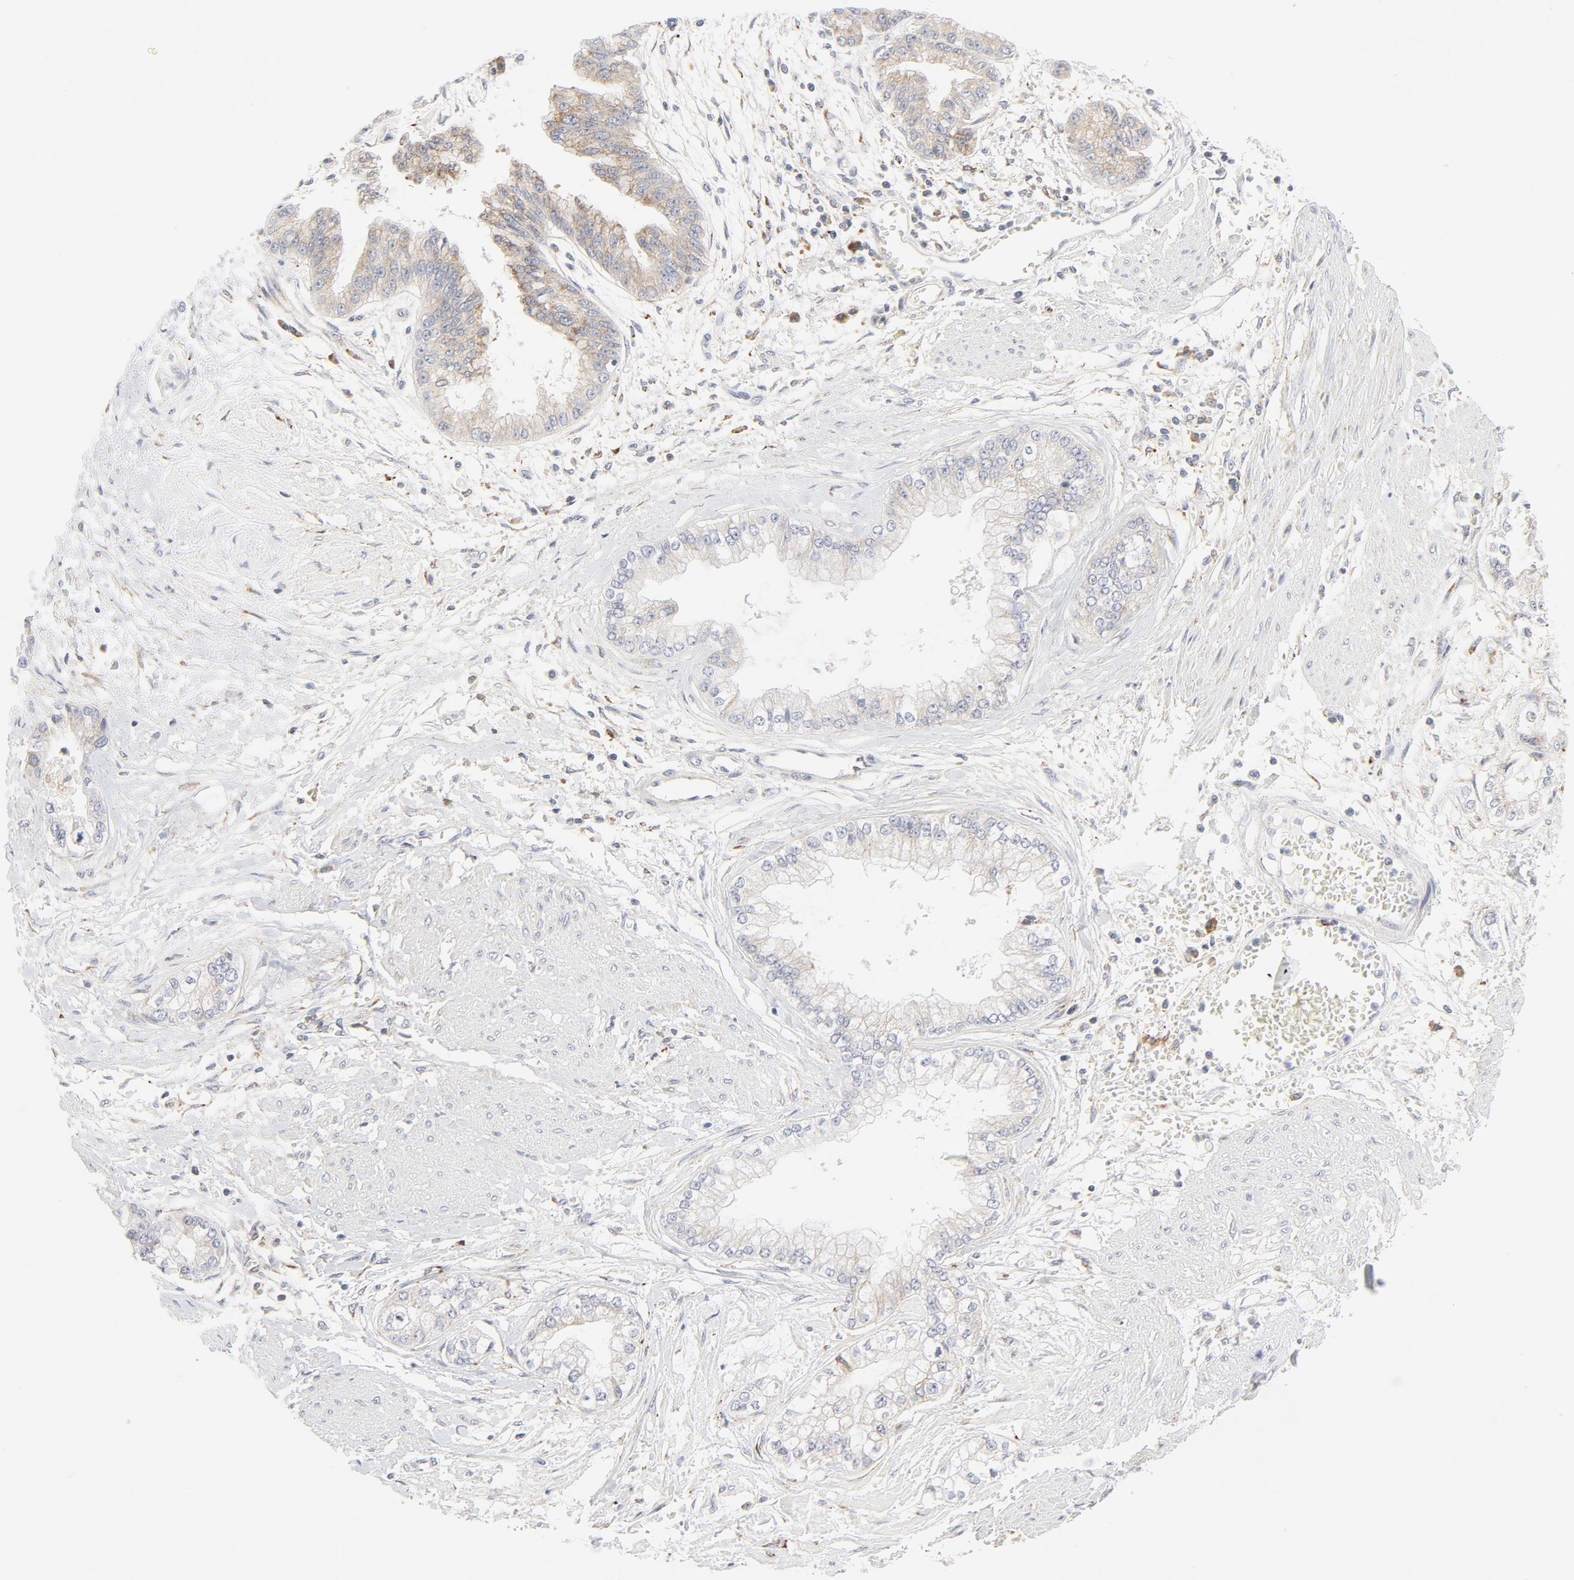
{"staining": {"intensity": "weak", "quantity": ">75%", "location": "cytoplasmic/membranous"}, "tissue": "liver cancer", "cell_type": "Tumor cells", "image_type": "cancer", "snomed": [{"axis": "morphology", "description": "Cholangiocarcinoma"}, {"axis": "topography", "description": "Liver"}], "caption": "Immunohistochemical staining of cholangiocarcinoma (liver) displays low levels of weak cytoplasmic/membranous protein expression in approximately >75% of tumor cells.", "gene": "LRP6", "patient": {"sex": "female", "age": 79}}